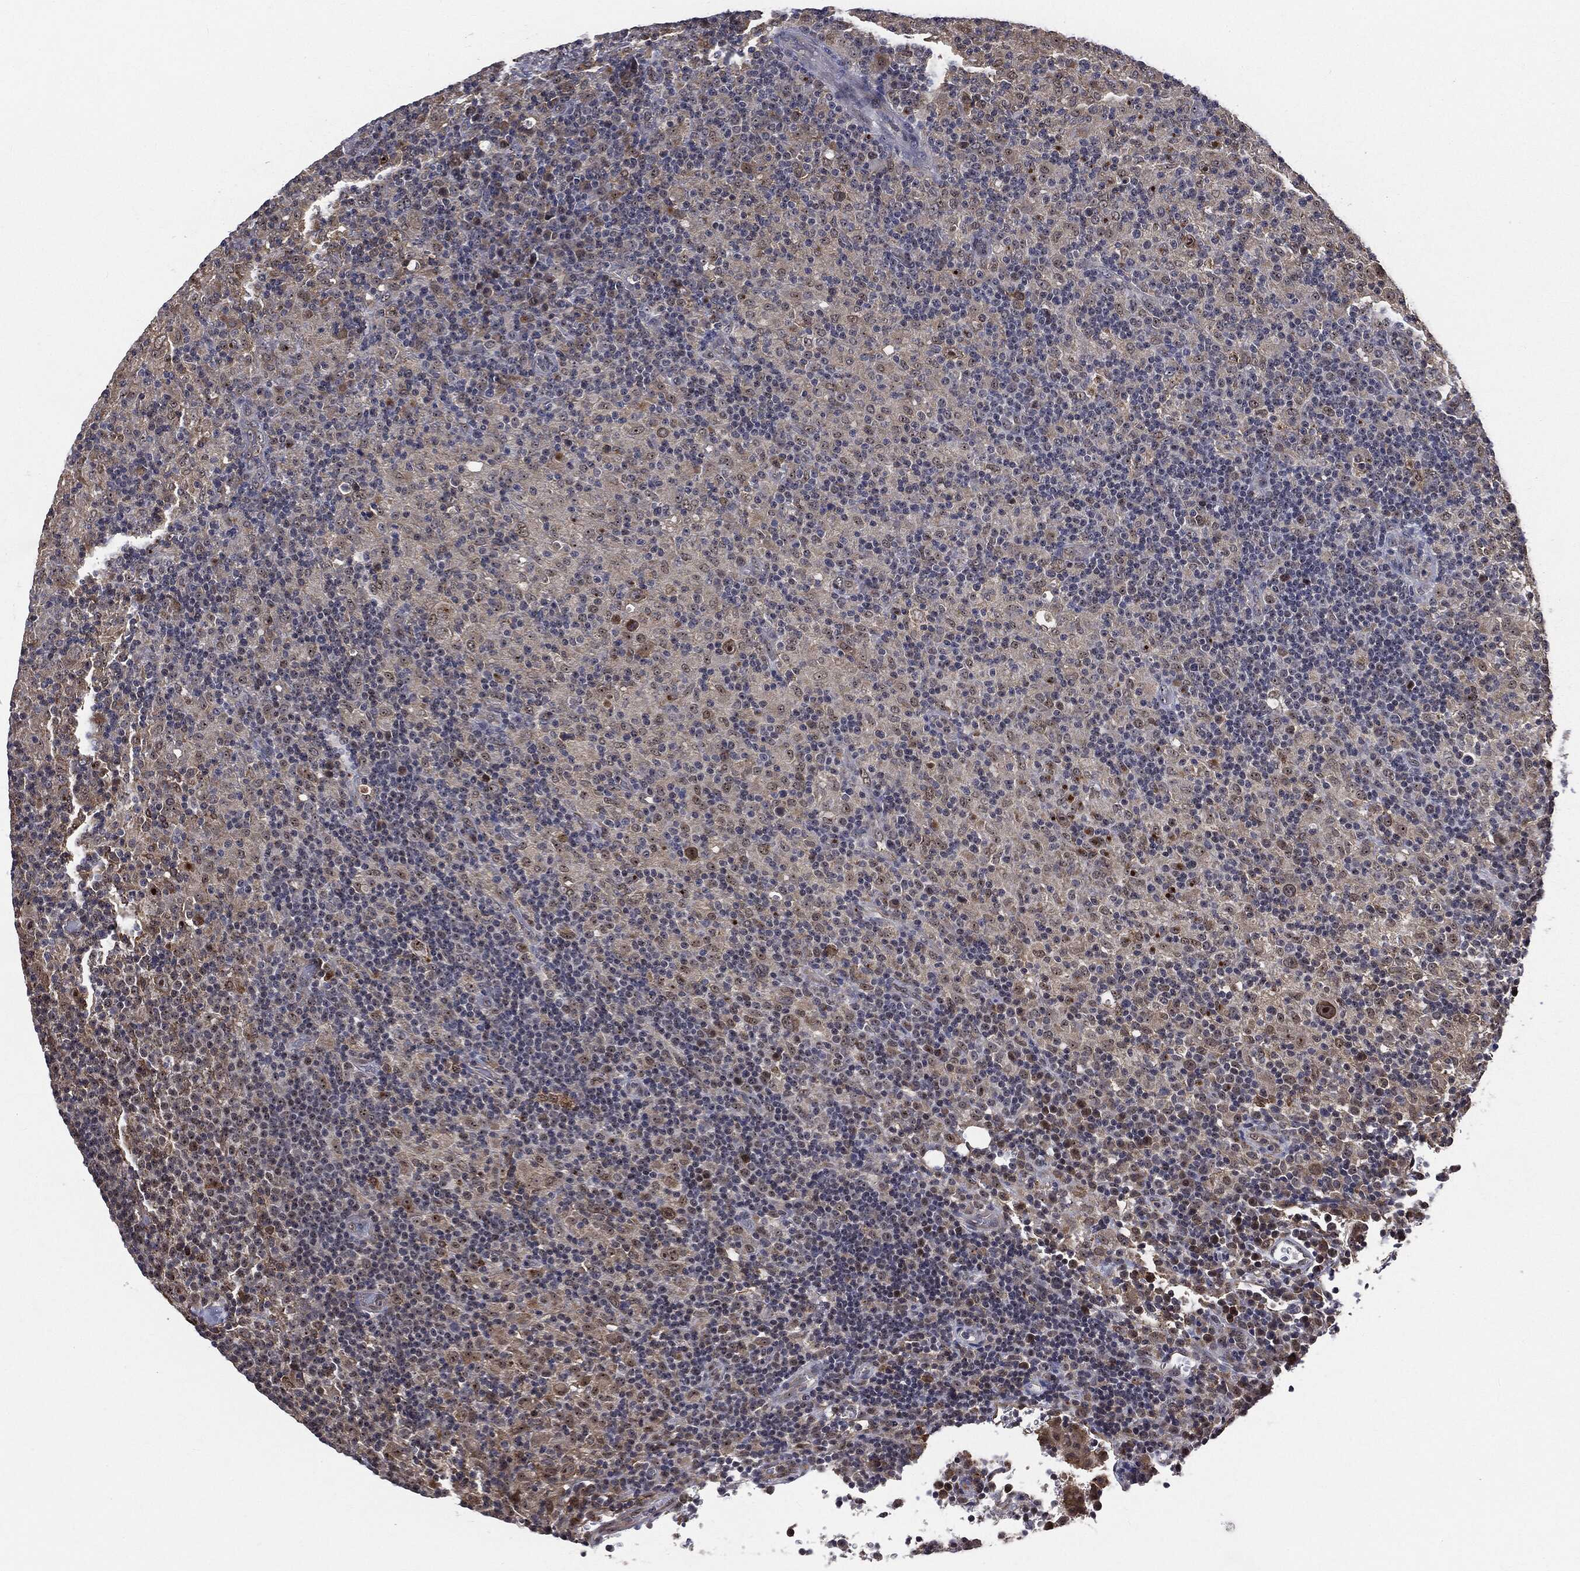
{"staining": {"intensity": "moderate", "quantity": "<25%", "location": "cytoplasmic/membranous,nuclear"}, "tissue": "lymphoma", "cell_type": "Tumor cells", "image_type": "cancer", "snomed": [{"axis": "morphology", "description": "Hodgkin's disease, NOS"}, {"axis": "topography", "description": "Lymph node"}], "caption": "Immunohistochemistry image of neoplastic tissue: human Hodgkin's disease stained using IHC exhibits low levels of moderate protein expression localized specifically in the cytoplasmic/membranous and nuclear of tumor cells, appearing as a cytoplasmic/membranous and nuclear brown color.", "gene": "TRMT1L", "patient": {"sex": "male", "age": 70}}